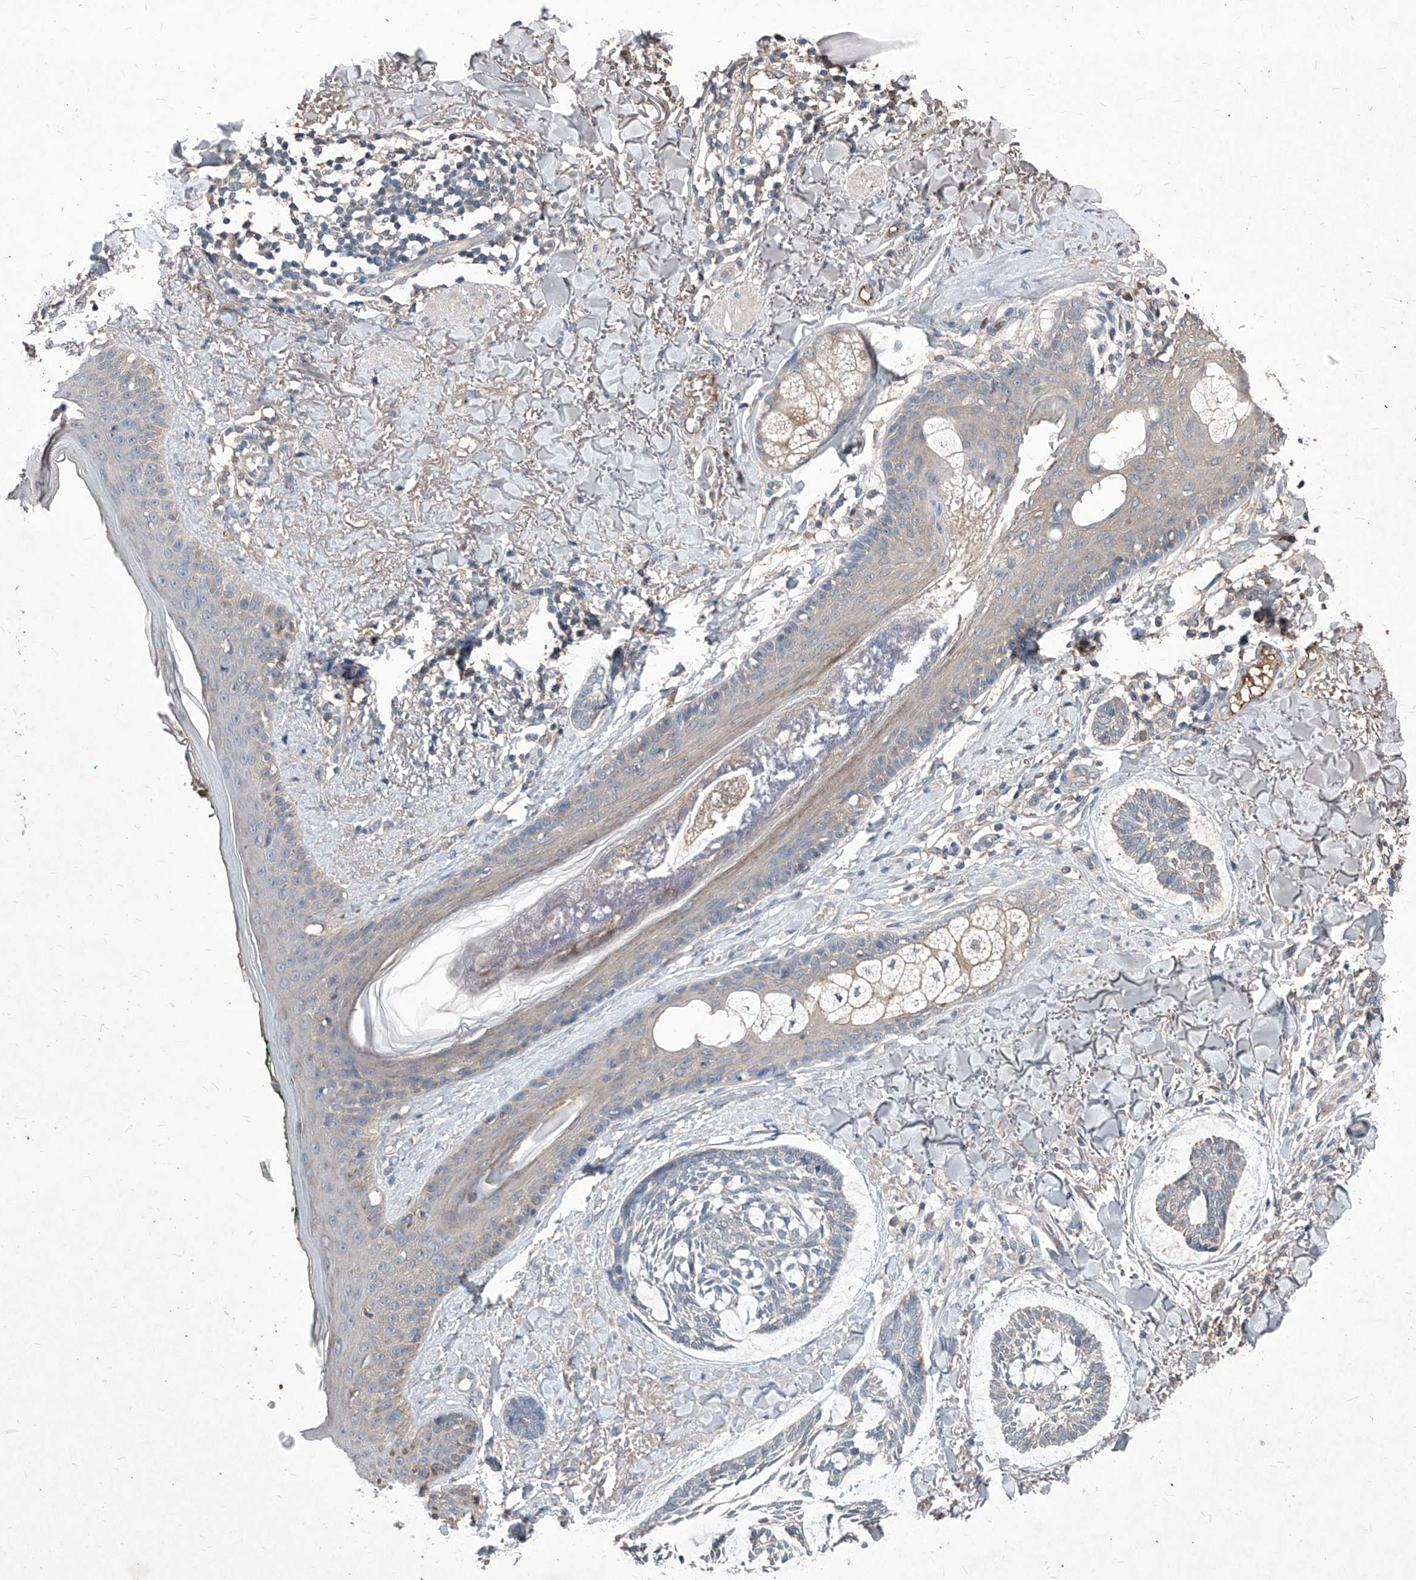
{"staining": {"intensity": "negative", "quantity": "none", "location": "none"}, "tissue": "skin cancer", "cell_type": "Tumor cells", "image_type": "cancer", "snomed": [{"axis": "morphology", "description": "Basal cell carcinoma"}, {"axis": "topography", "description": "Skin"}], "caption": "DAB (3,3'-diaminobenzidine) immunohistochemical staining of human skin cancer shows no significant positivity in tumor cells.", "gene": "SYNGR1", "patient": {"sex": "male", "age": 43}}